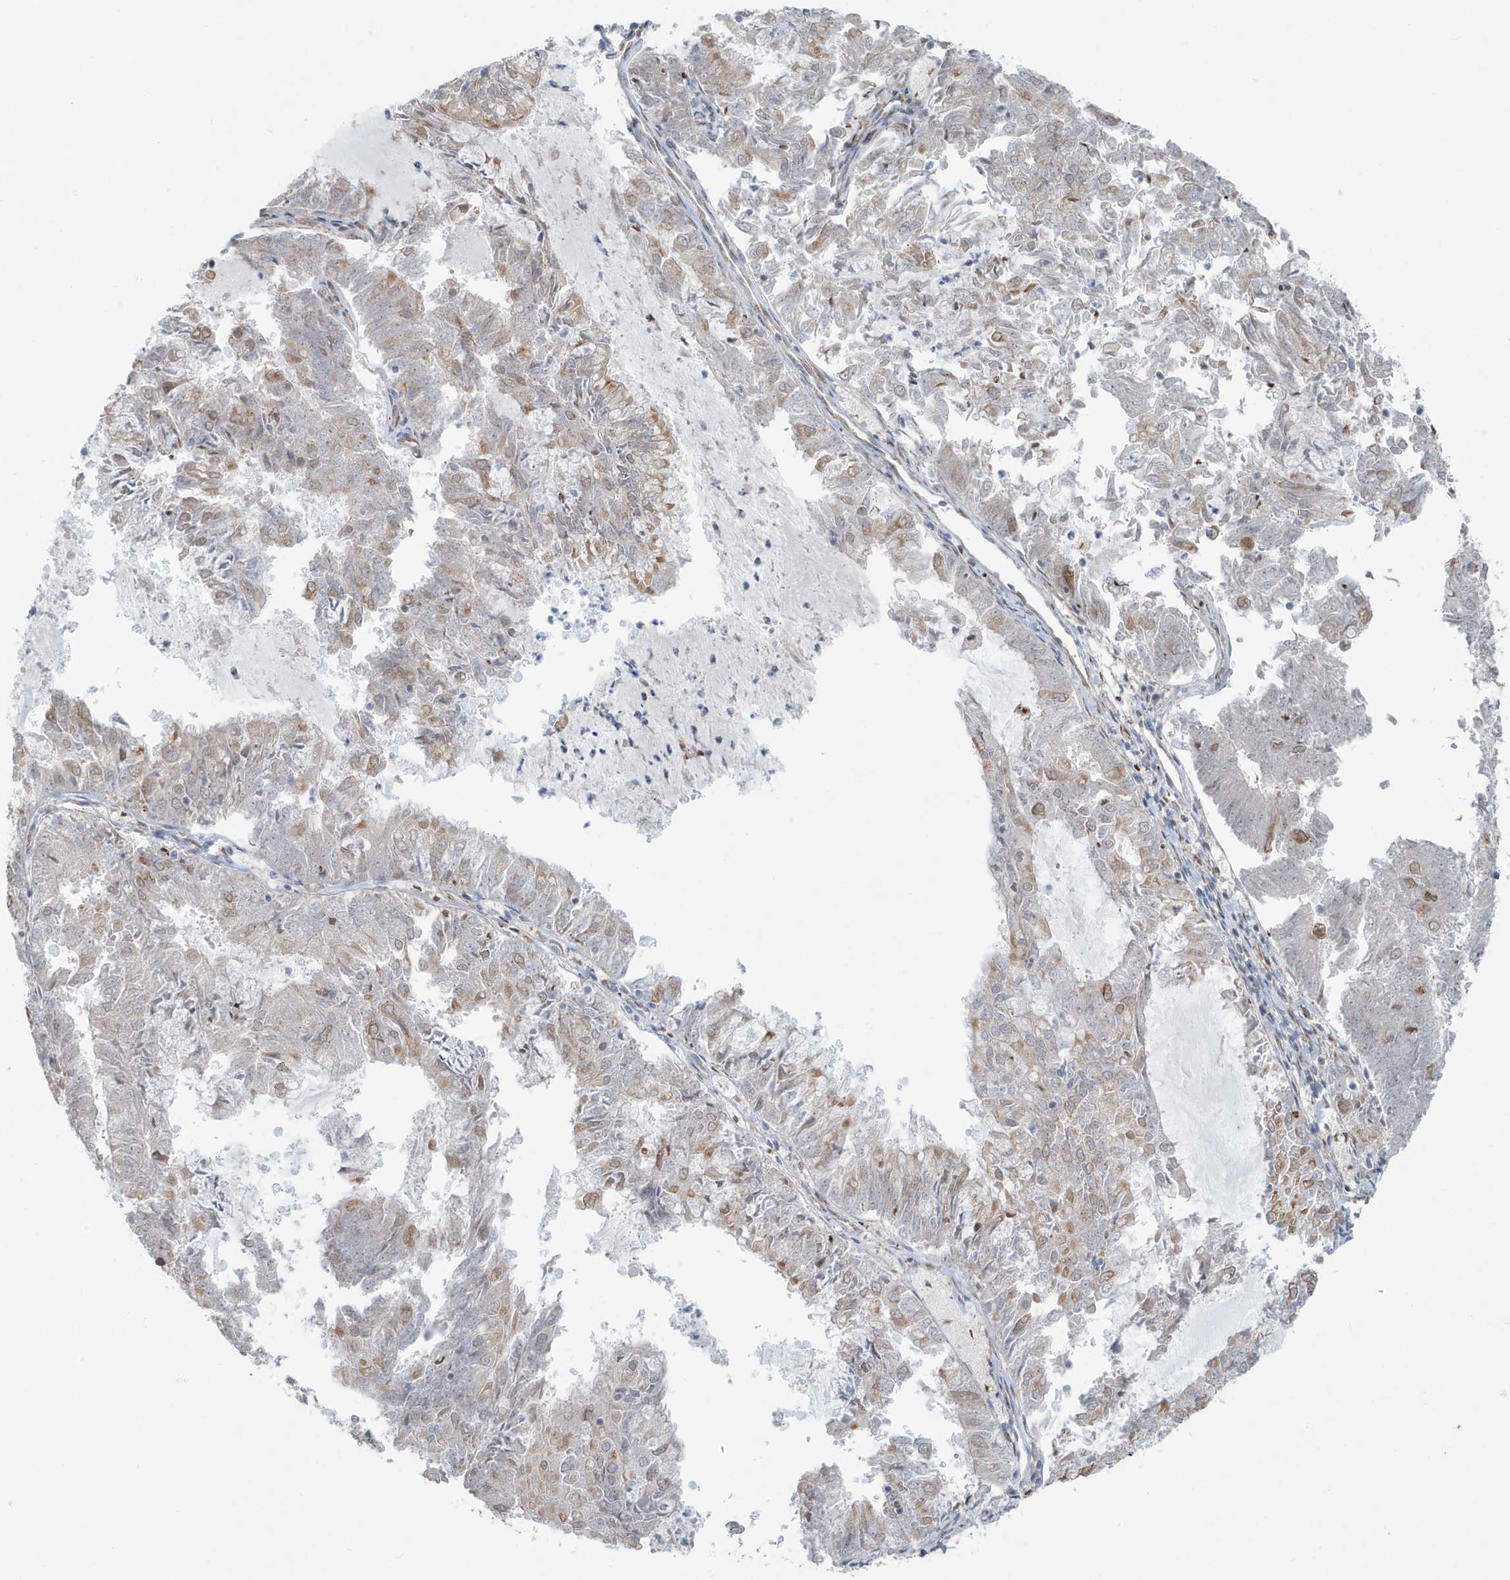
{"staining": {"intensity": "weak", "quantity": "<25%", "location": "cytoplasmic/membranous"}, "tissue": "endometrial cancer", "cell_type": "Tumor cells", "image_type": "cancer", "snomed": [{"axis": "morphology", "description": "Adenocarcinoma, NOS"}, {"axis": "topography", "description": "Endometrium"}], "caption": "The immunohistochemistry (IHC) micrograph has no significant expression in tumor cells of endometrial cancer tissue.", "gene": "CHCHD4", "patient": {"sex": "female", "age": 57}}